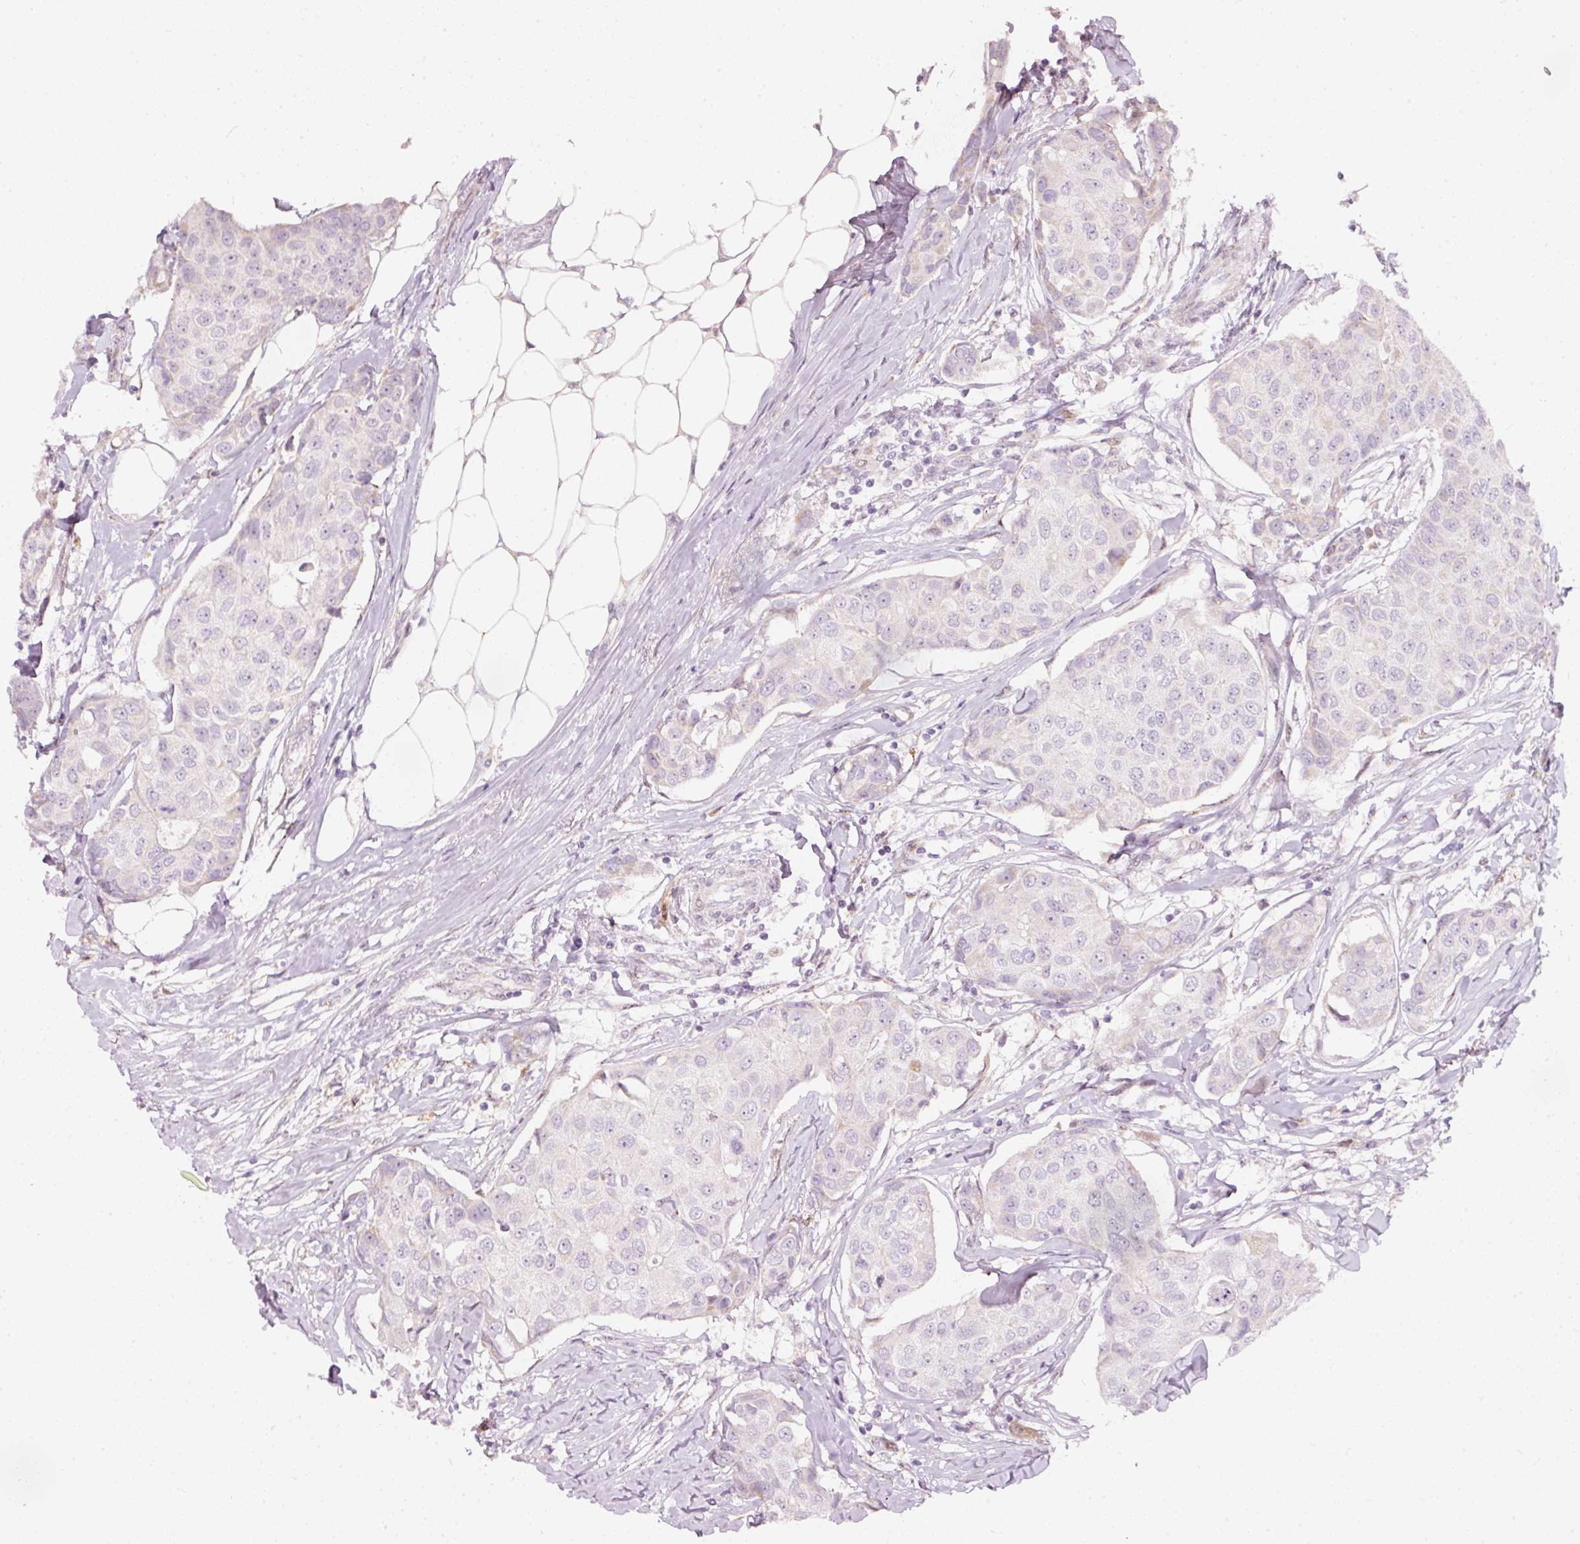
{"staining": {"intensity": "negative", "quantity": "none", "location": "none"}, "tissue": "breast cancer", "cell_type": "Tumor cells", "image_type": "cancer", "snomed": [{"axis": "morphology", "description": "Duct carcinoma"}, {"axis": "topography", "description": "Breast"}], "caption": "Tumor cells show no significant staining in breast cancer. The staining was performed using DAB (3,3'-diaminobenzidine) to visualize the protein expression in brown, while the nuclei were stained in blue with hematoxylin (Magnification: 20x).", "gene": "RNF39", "patient": {"sex": "female", "age": 80}}